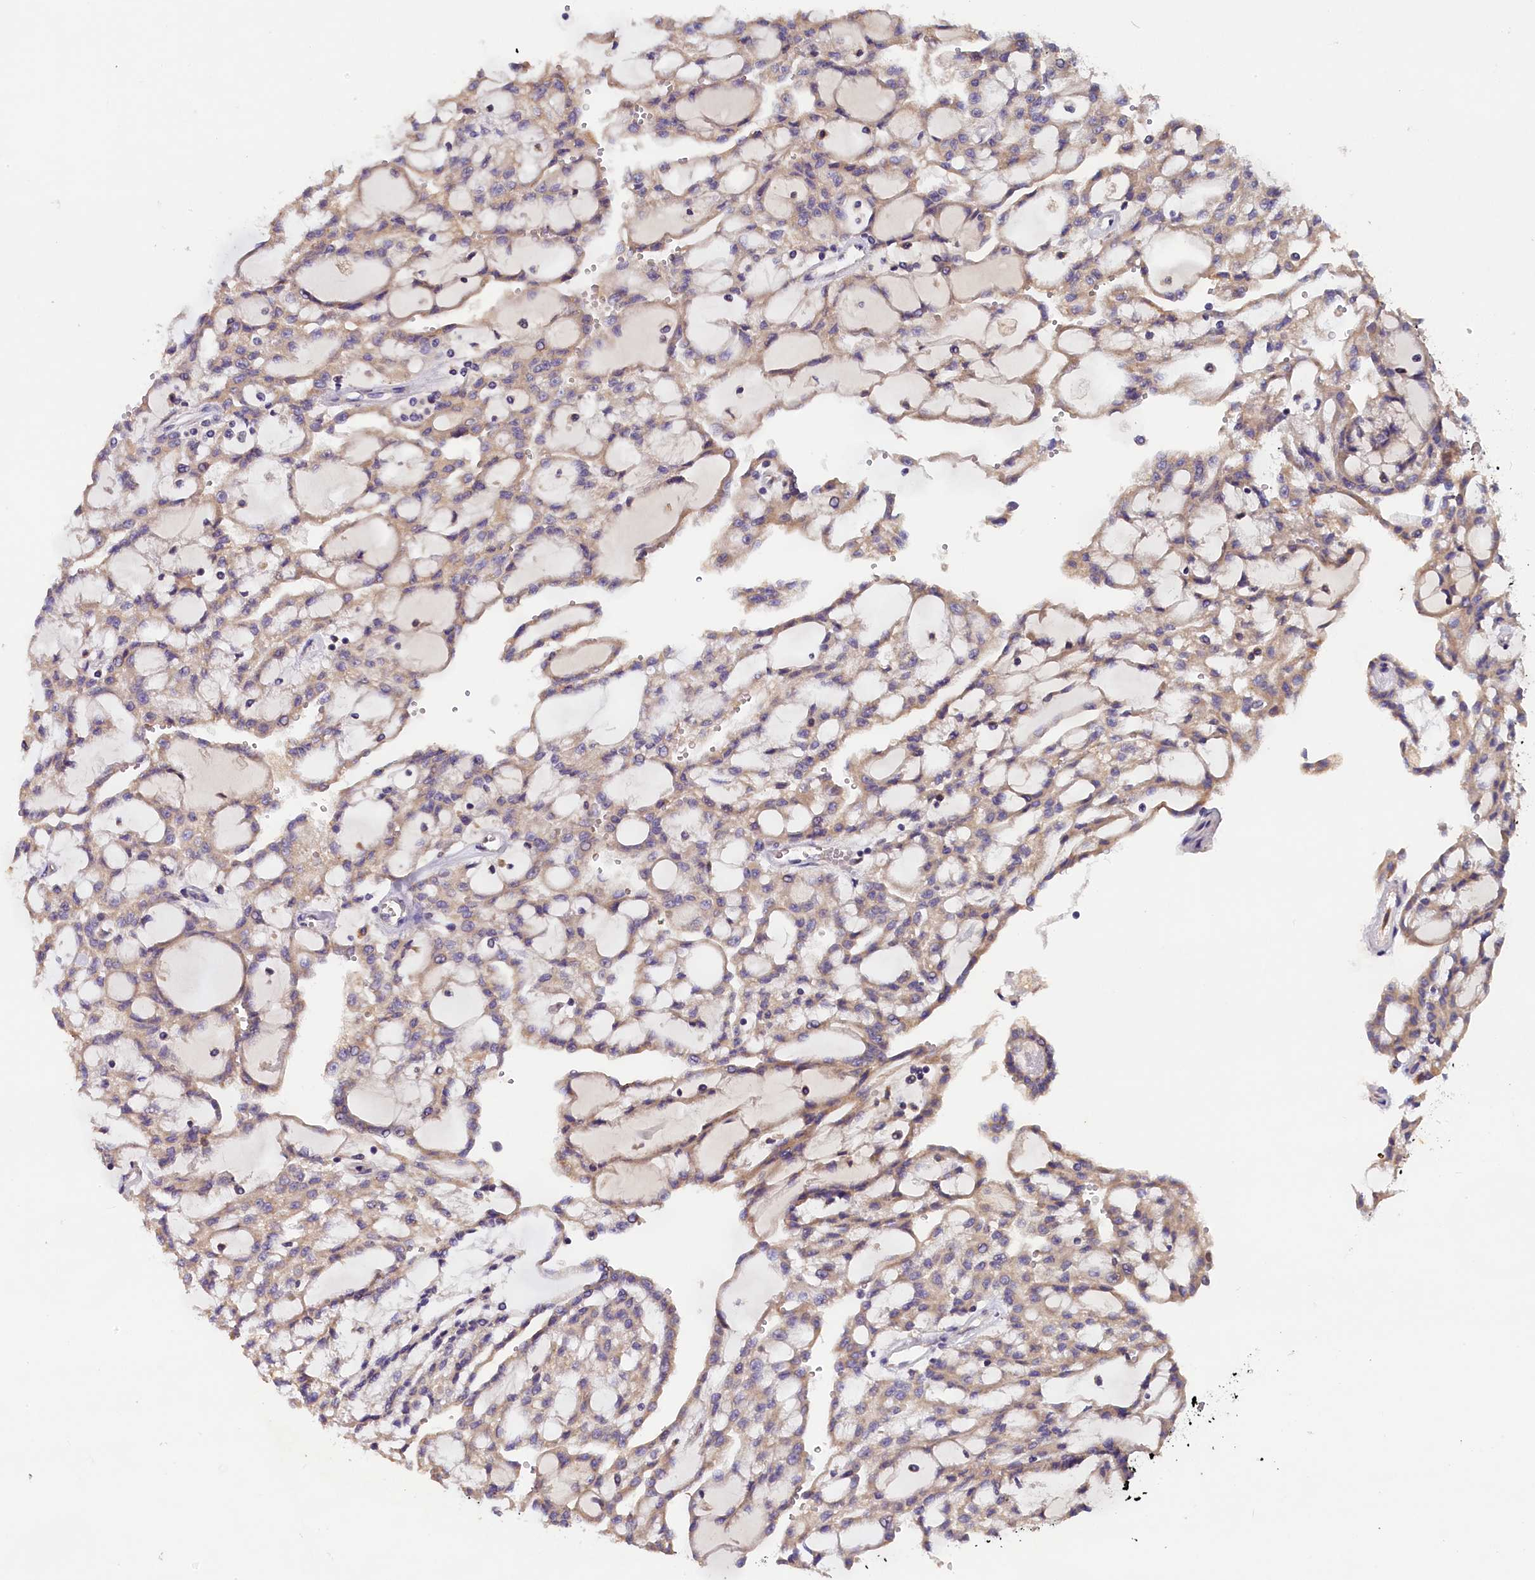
{"staining": {"intensity": "weak", "quantity": ">75%", "location": "cytoplasmic/membranous"}, "tissue": "renal cancer", "cell_type": "Tumor cells", "image_type": "cancer", "snomed": [{"axis": "morphology", "description": "Adenocarcinoma, NOS"}, {"axis": "topography", "description": "Kidney"}], "caption": "Immunohistochemistry (IHC) (DAB (3,3'-diaminobenzidine)) staining of renal cancer (adenocarcinoma) reveals weak cytoplasmic/membranous protein positivity in about >75% of tumor cells. The staining is performed using DAB (3,3'-diaminobenzidine) brown chromogen to label protein expression. The nuclei are counter-stained blue using hematoxylin.", "gene": "ST7L", "patient": {"sex": "male", "age": 63}}